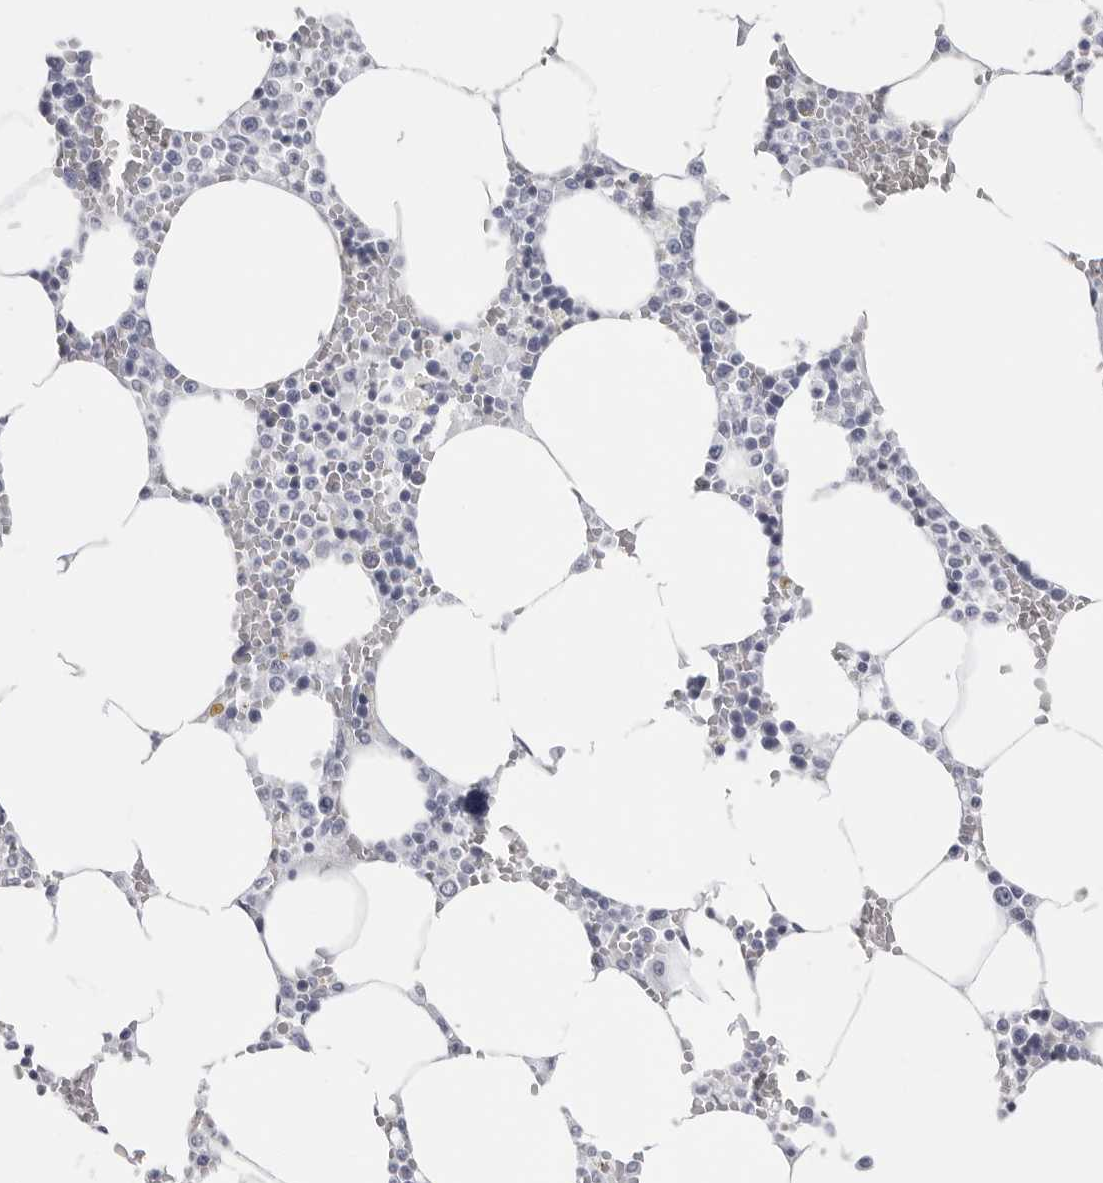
{"staining": {"intensity": "negative", "quantity": "none", "location": "none"}, "tissue": "bone marrow", "cell_type": "Hematopoietic cells", "image_type": "normal", "snomed": [{"axis": "morphology", "description": "Normal tissue, NOS"}, {"axis": "topography", "description": "Bone marrow"}], "caption": "Normal bone marrow was stained to show a protein in brown. There is no significant positivity in hematopoietic cells. The staining was performed using DAB (3,3'-diaminobenzidine) to visualize the protein expression in brown, while the nuclei were stained in blue with hematoxylin (Magnification: 20x).", "gene": "CST2", "patient": {"sex": "male", "age": 70}}